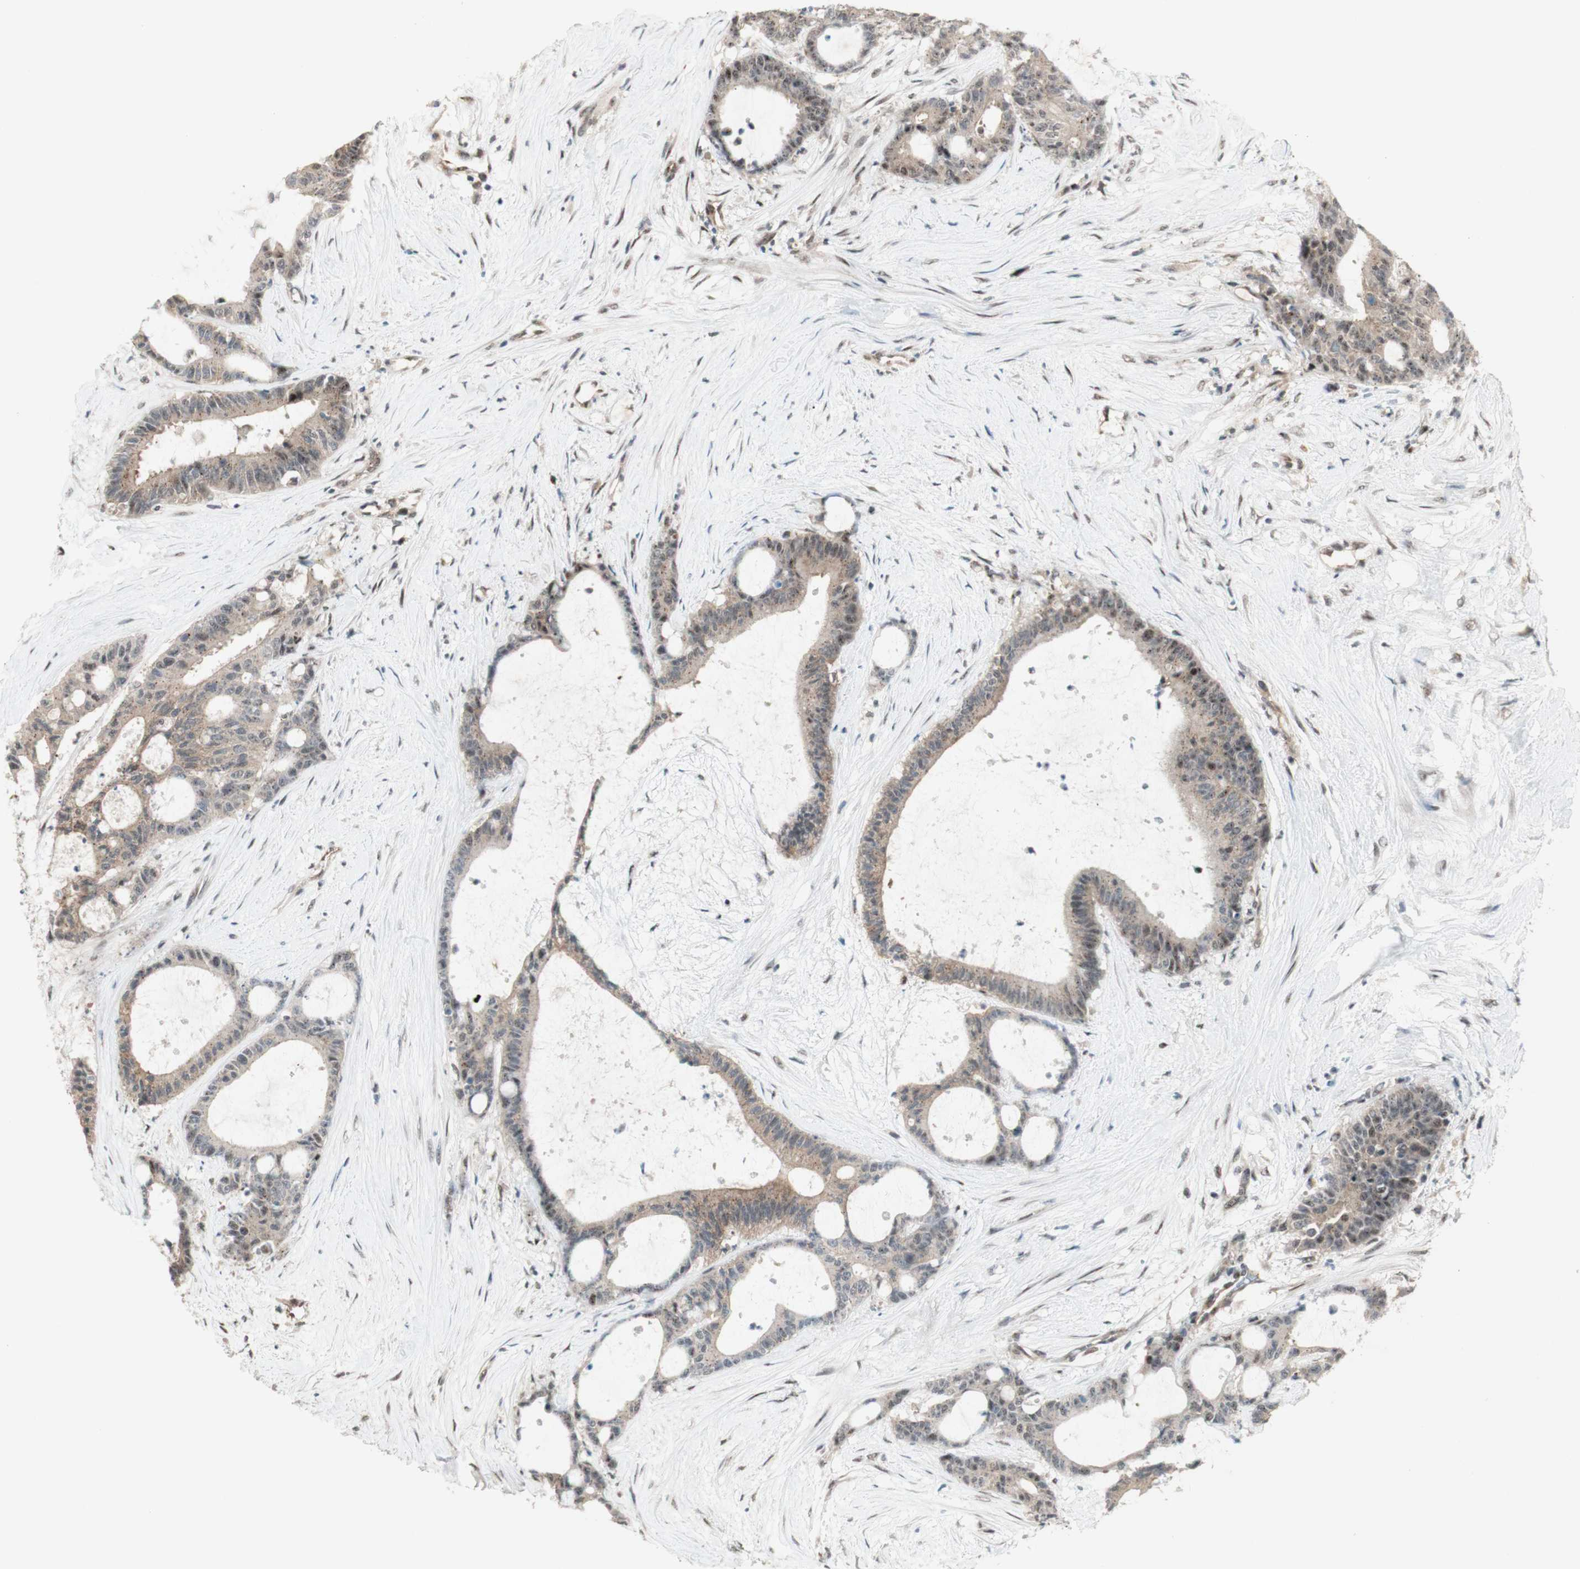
{"staining": {"intensity": "weak", "quantity": ">75%", "location": "cytoplasmic/membranous"}, "tissue": "liver cancer", "cell_type": "Tumor cells", "image_type": "cancer", "snomed": [{"axis": "morphology", "description": "Cholangiocarcinoma"}, {"axis": "topography", "description": "Liver"}], "caption": "IHC histopathology image of neoplastic tissue: human liver cancer (cholangiocarcinoma) stained using IHC reveals low levels of weak protein expression localized specifically in the cytoplasmic/membranous of tumor cells, appearing as a cytoplasmic/membranous brown color.", "gene": "CYLD", "patient": {"sex": "female", "age": 73}}